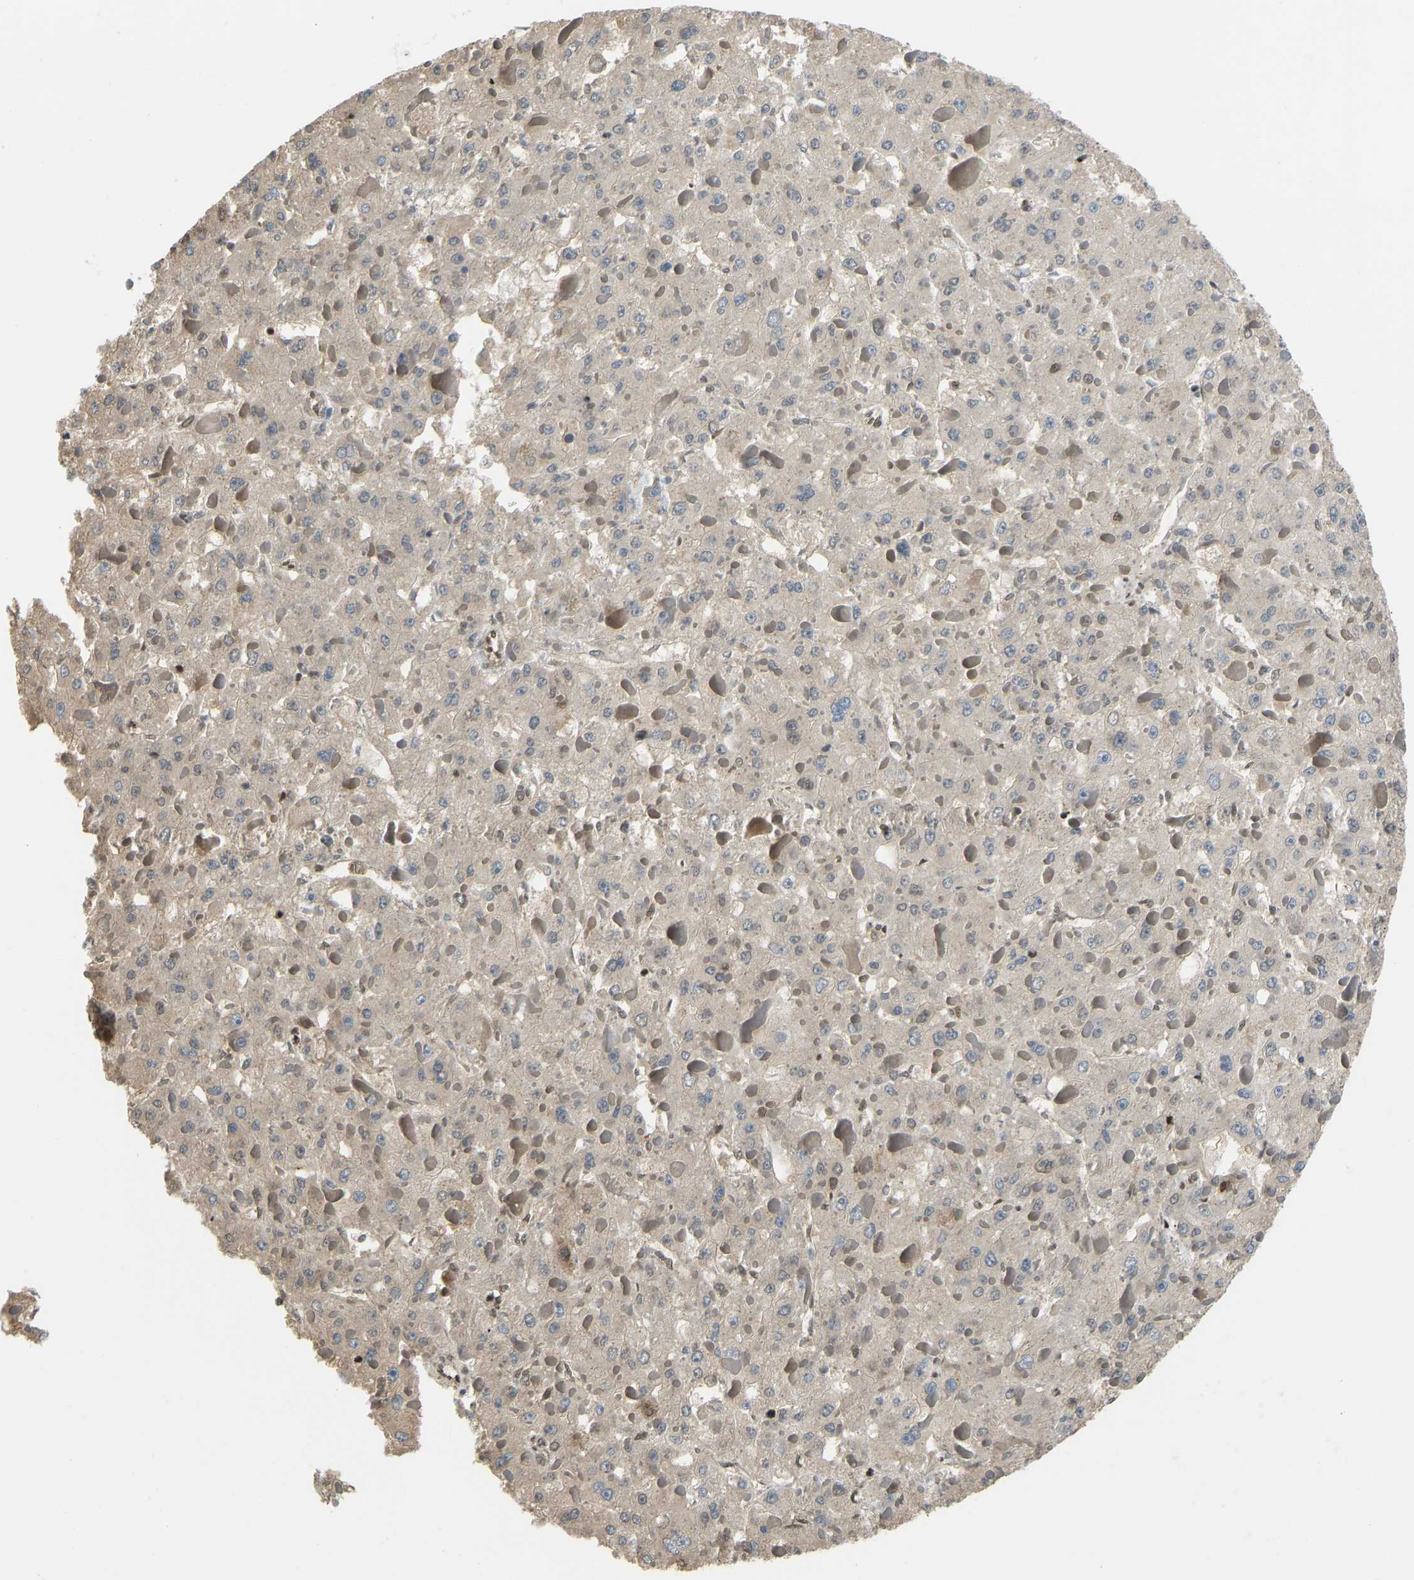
{"staining": {"intensity": "weak", "quantity": "25%-75%", "location": "cytoplasmic/membranous"}, "tissue": "liver cancer", "cell_type": "Tumor cells", "image_type": "cancer", "snomed": [{"axis": "morphology", "description": "Carcinoma, Hepatocellular, NOS"}, {"axis": "topography", "description": "Liver"}], "caption": "Protein expression analysis of human hepatocellular carcinoma (liver) reveals weak cytoplasmic/membranous staining in about 25%-75% of tumor cells. The protein is shown in brown color, while the nuclei are stained blue.", "gene": "ZSCAN20", "patient": {"sex": "female", "age": 73}}